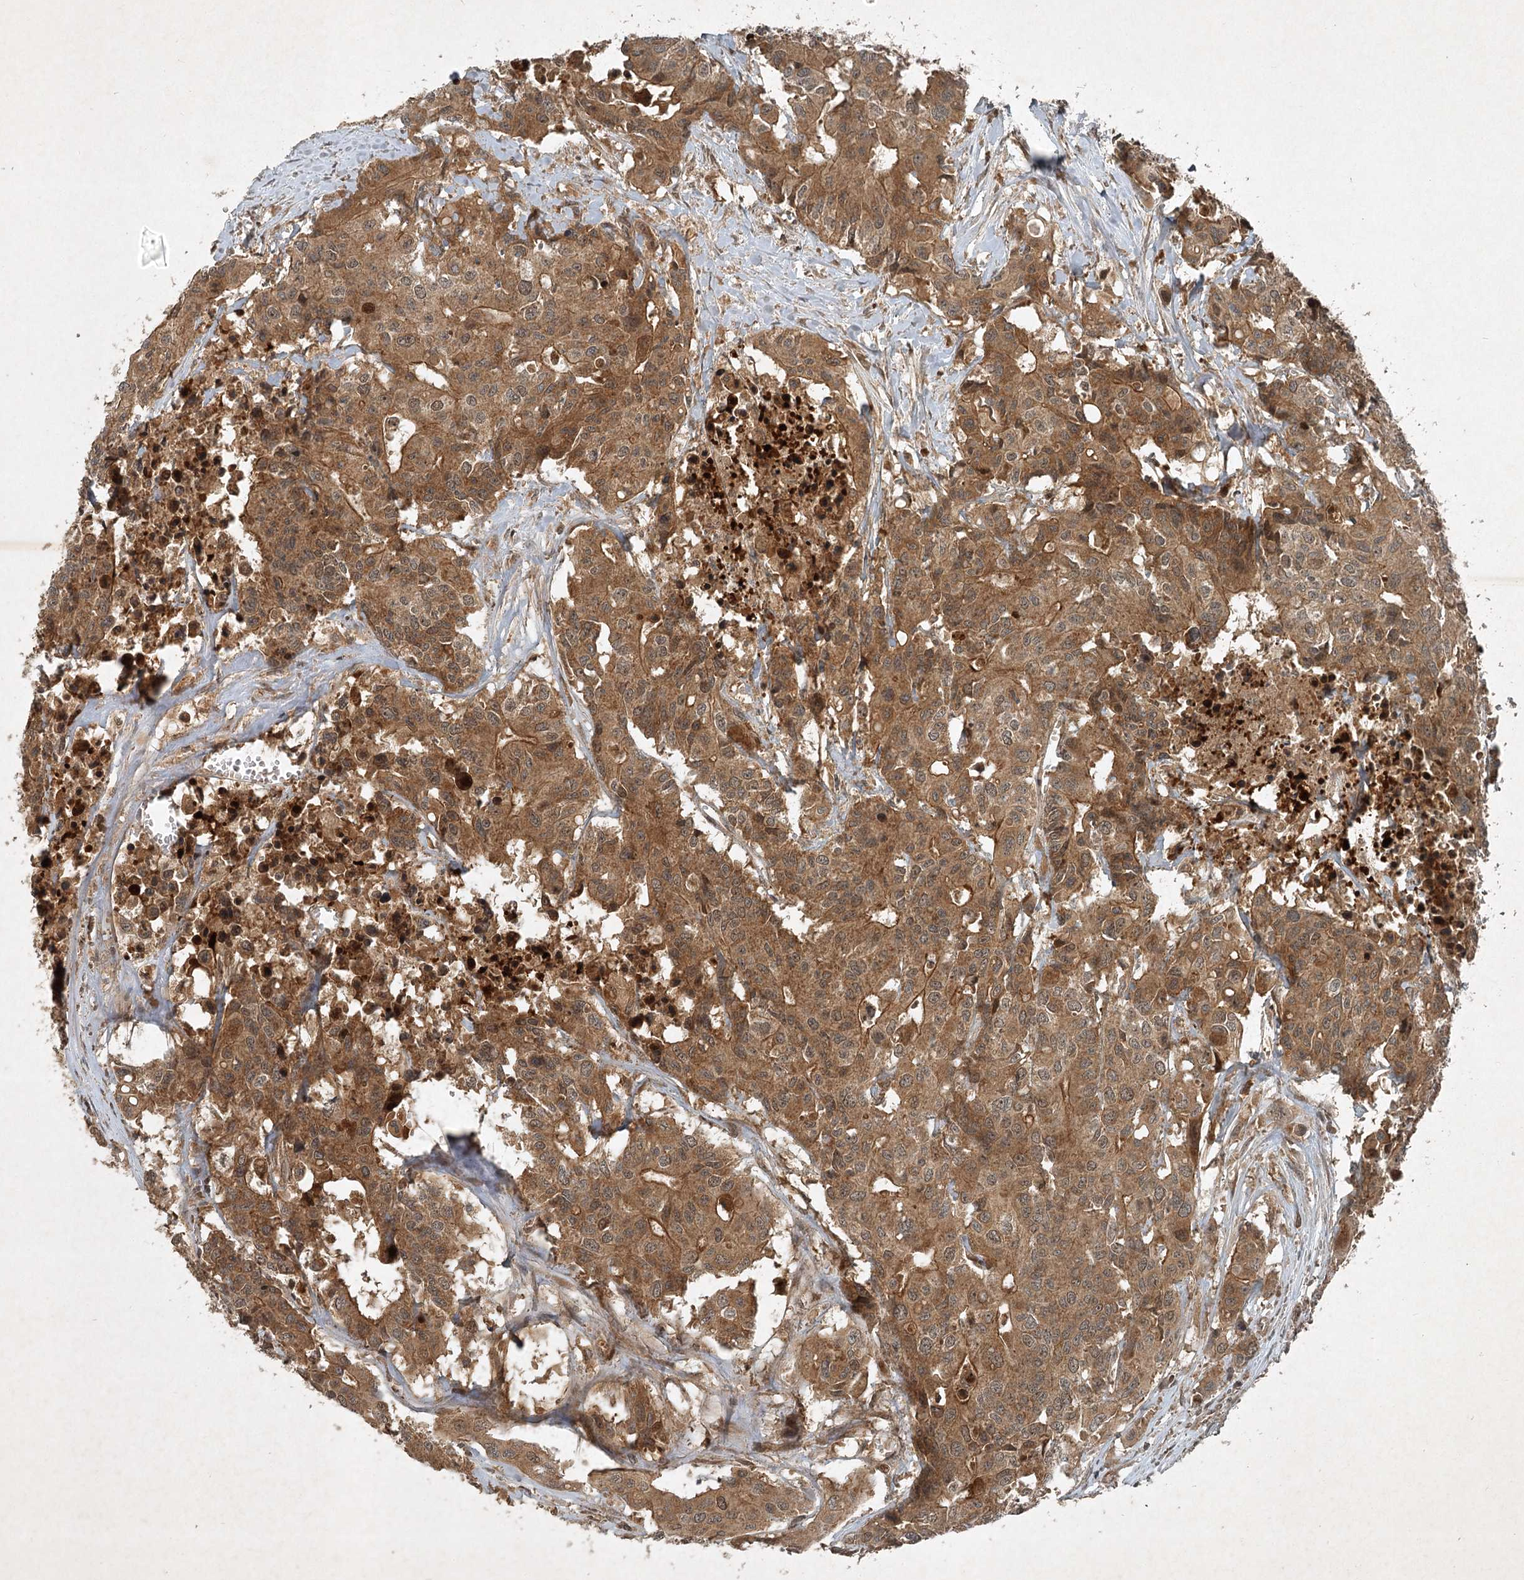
{"staining": {"intensity": "moderate", "quantity": ">75%", "location": "cytoplasmic/membranous,nuclear"}, "tissue": "colorectal cancer", "cell_type": "Tumor cells", "image_type": "cancer", "snomed": [{"axis": "morphology", "description": "Adenocarcinoma, NOS"}, {"axis": "topography", "description": "Colon"}], "caption": "DAB immunohistochemical staining of human colorectal adenocarcinoma shows moderate cytoplasmic/membranous and nuclear protein expression in approximately >75% of tumor cells.", "gene": "UNC93A", "patient": {"sex": "male", "age": 77}}